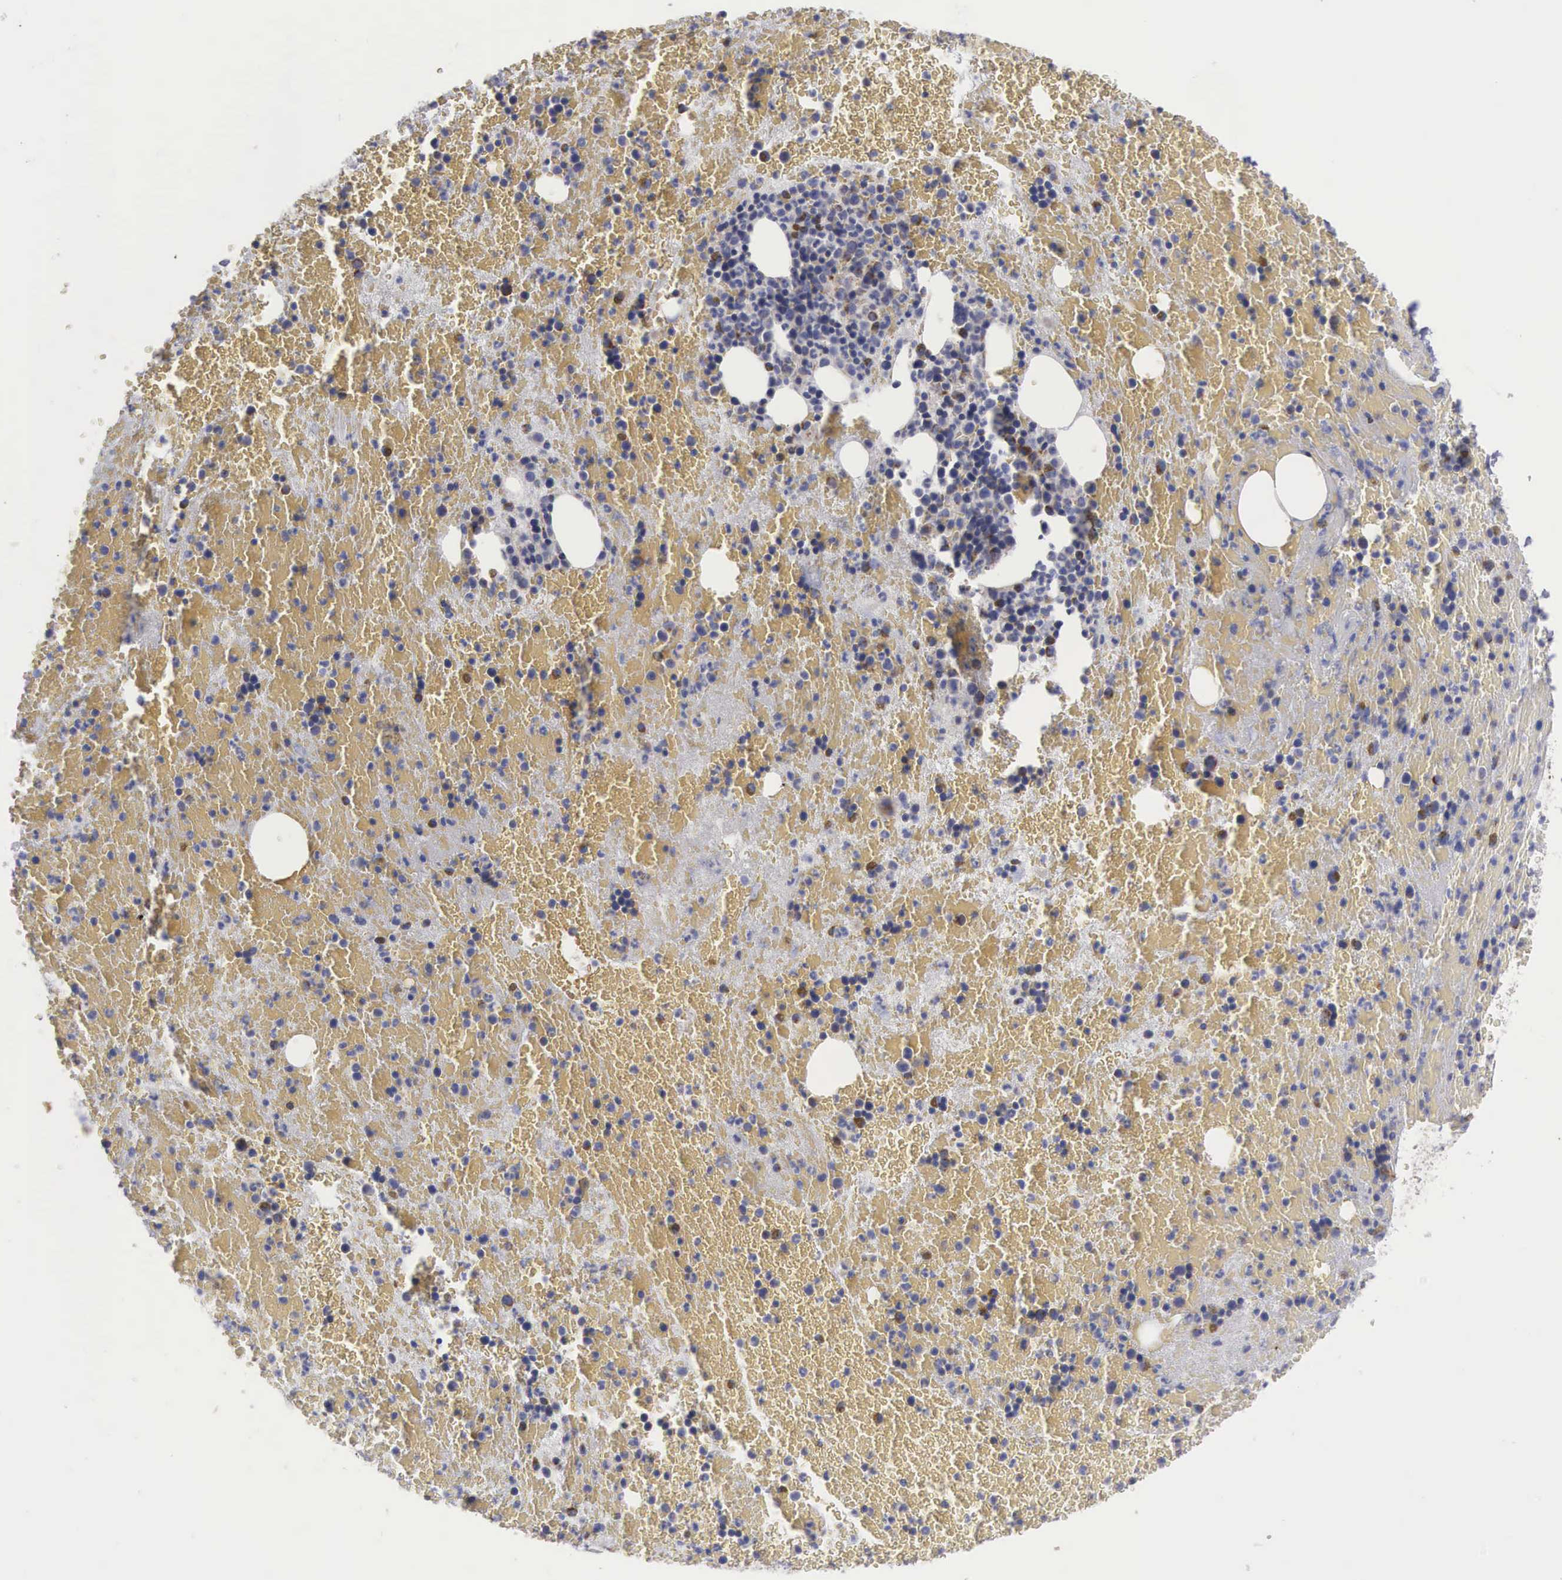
{"staining": {"intensity": "moderate", "quantity": "<25%", "location": "cytoplasmic/membranous"}, "tissue": "bone marrow", "cell_type": "Hematopoietic cells", "image_type": "normal", "snomed": [{"axis": "morphology", "description": "Normal tissue, NOS"}, {"axis": "topography", "description": "Bone marrow"}], "caption": "DAB (3,3'-diaminobenzidine) immunohistochemical staining of benign bone marrow shows moderate cytoplasmic/membranous protein positivity in about <25% of hematopoietic cells. The protein is stained brown, and the nuclei are stained in blue (DAB (3,3'-diaminobenzidine) IHC with brightfield microscopy, high magnification).", "gene": "APOOL", "patient": {"sex": "female", "age": 53}}